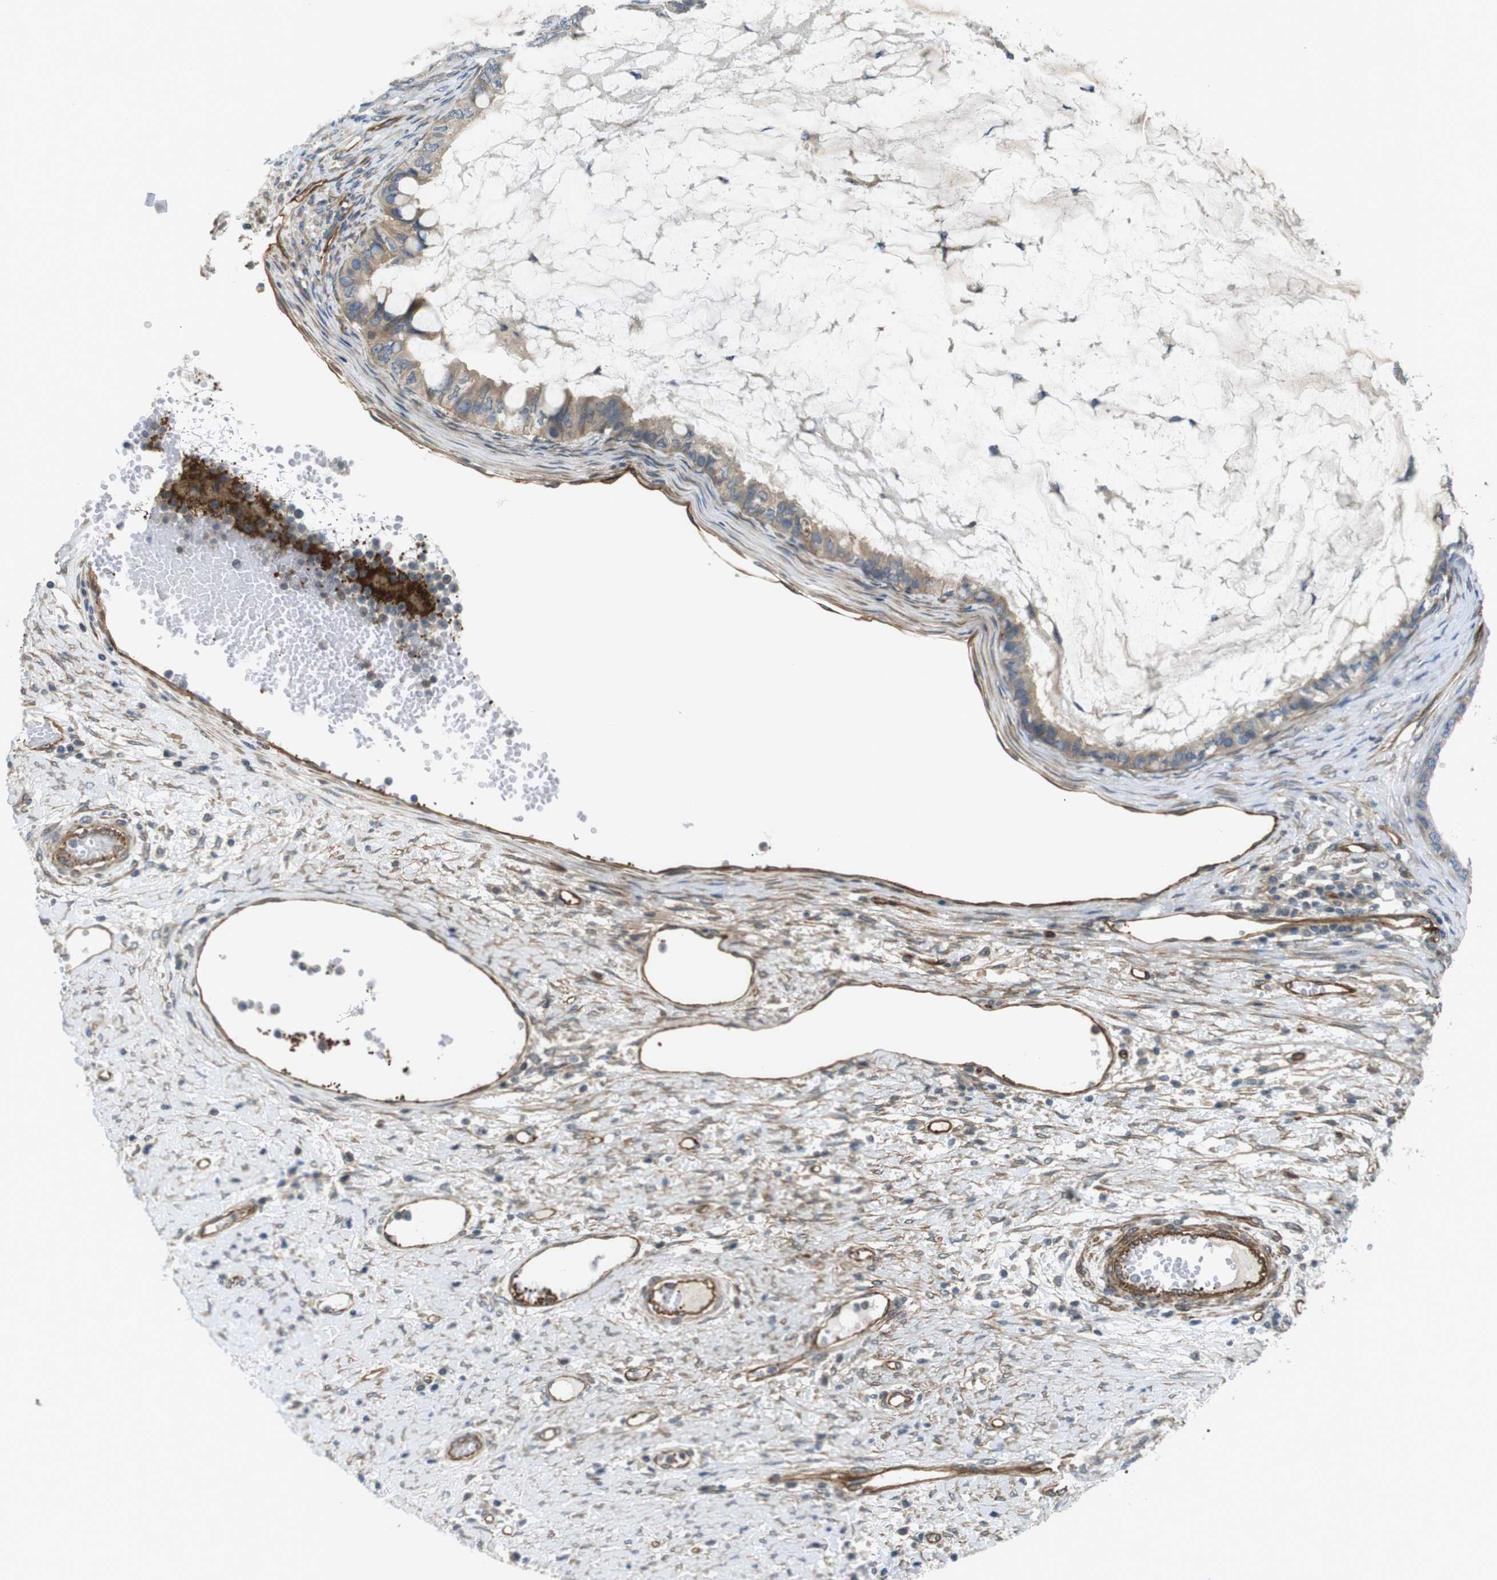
{"staining": {"intensity": "weak", "quantity": ">75%", "location": "cytoplasmic/membranous"}, "tissue": "ovarian cancer", "cell_type": "Tumor cells", "image_type": "cancer", "snomed": [{"axis": "morphology", "description": "Cystadenocarcinoma, mucinous, NOS"}, {"axis": "topography", "description": "Ovary"}], "caption": "Ovarian cancer was stained to show a protein in brown. There is low levels of weak cytoplasmic/membranous expression in about >75% of tumor cells.", "gene": "TSC1", "patient": {"sex": "female", "age": 80}}